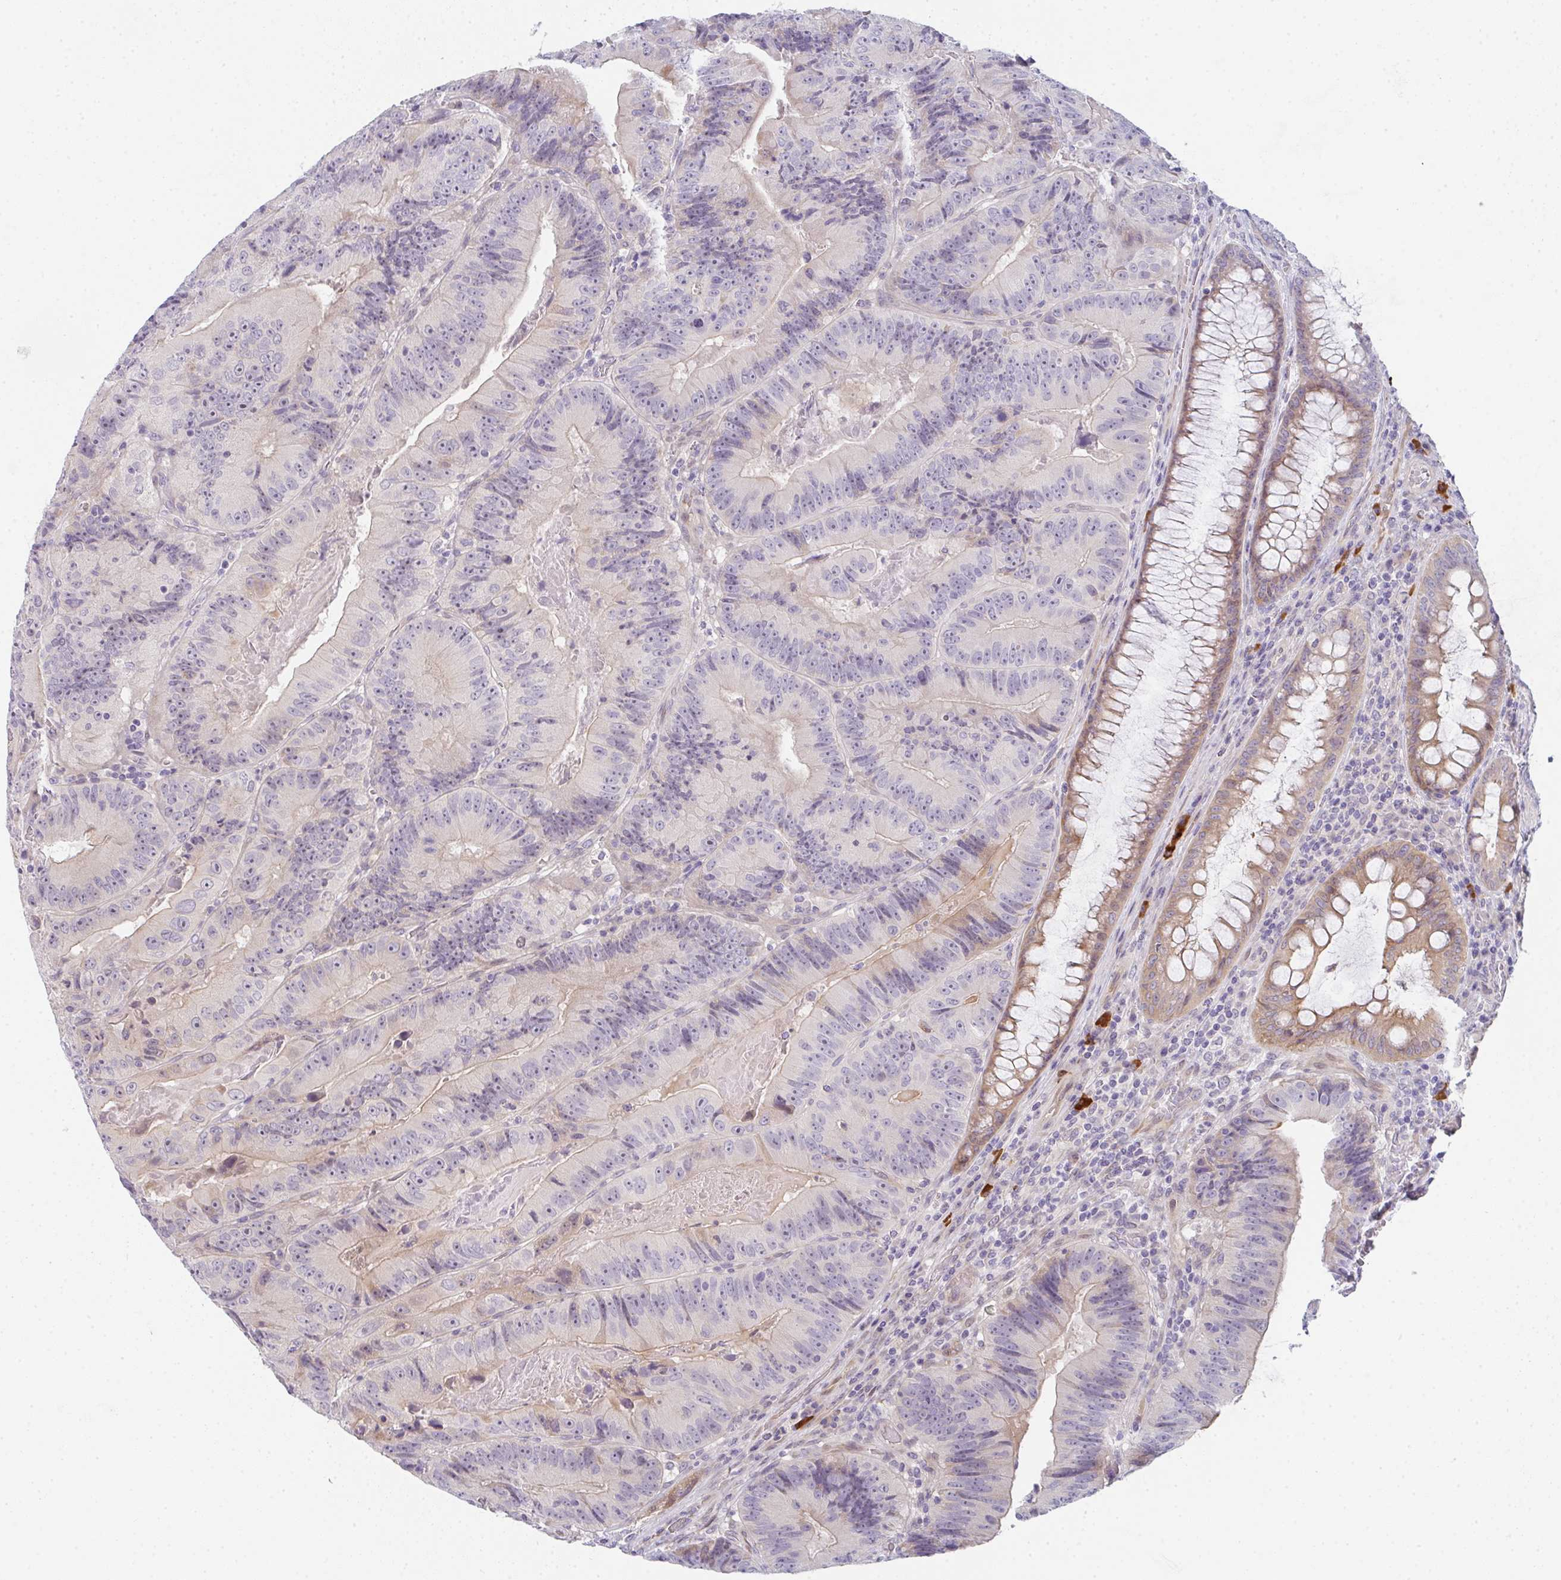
{"staining": {"intensity": "moderate", "quantity": "<25%", "location": "cytoplasmic/membranous"}, "tissue": "colorectal cancer", "cell_type": "Tumor cells", "image_type": "cancer", "snomed": [{"axis": "morphology", "description": "Adenocarcinoma, NOS"}, {"axis": "topography", "description": "Colon"}], "caption": "Immunohistochemical staining of human adenocarcinoma (colorectal) displays low levels of moderate cytoplasmic/membranous protein expression in about <25% of tumor cells.", "gene": "TNFRSF10A", "patient": {"sex": "female", "age": 86}}